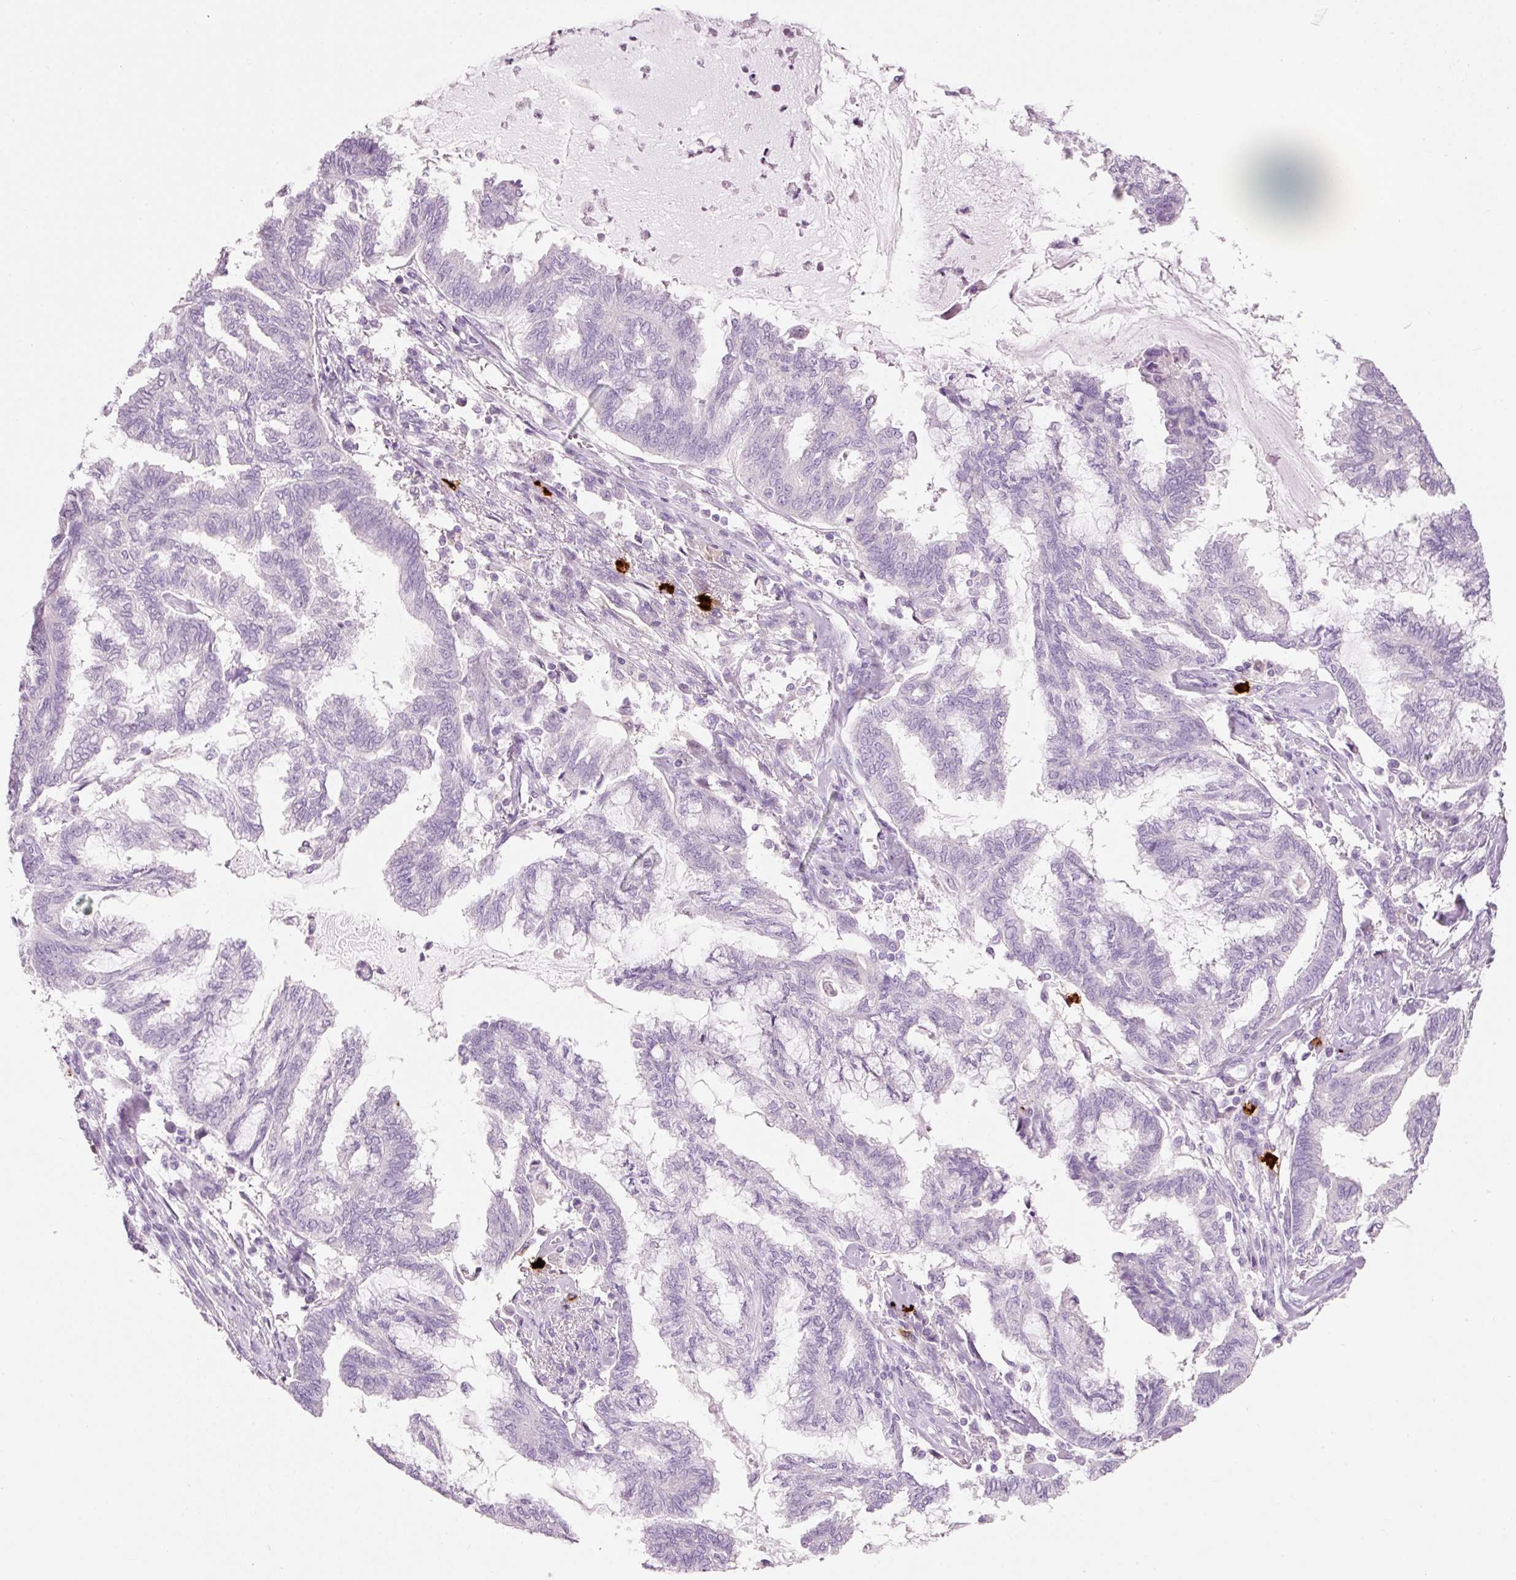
{"staining": {"intensity": "negative", "quantity": "none", "location": "none"}, "tissue": "endometrial cancer", "cell_type": "Tumor cells", "image_type": "cancer", "snomed": [{"axis": "morphology", "description": "Adenocarcinoma, NOS"}, {"axis": "topography", "description": "Endometrium"}], "caption": "Endometrial adenocarcinoma stained for a protein using immunohistochemistry (IHC) exhibits no positivity tumor cells.", "gene": "CMA1", "patient": {"sex": "female", "age": 86}}